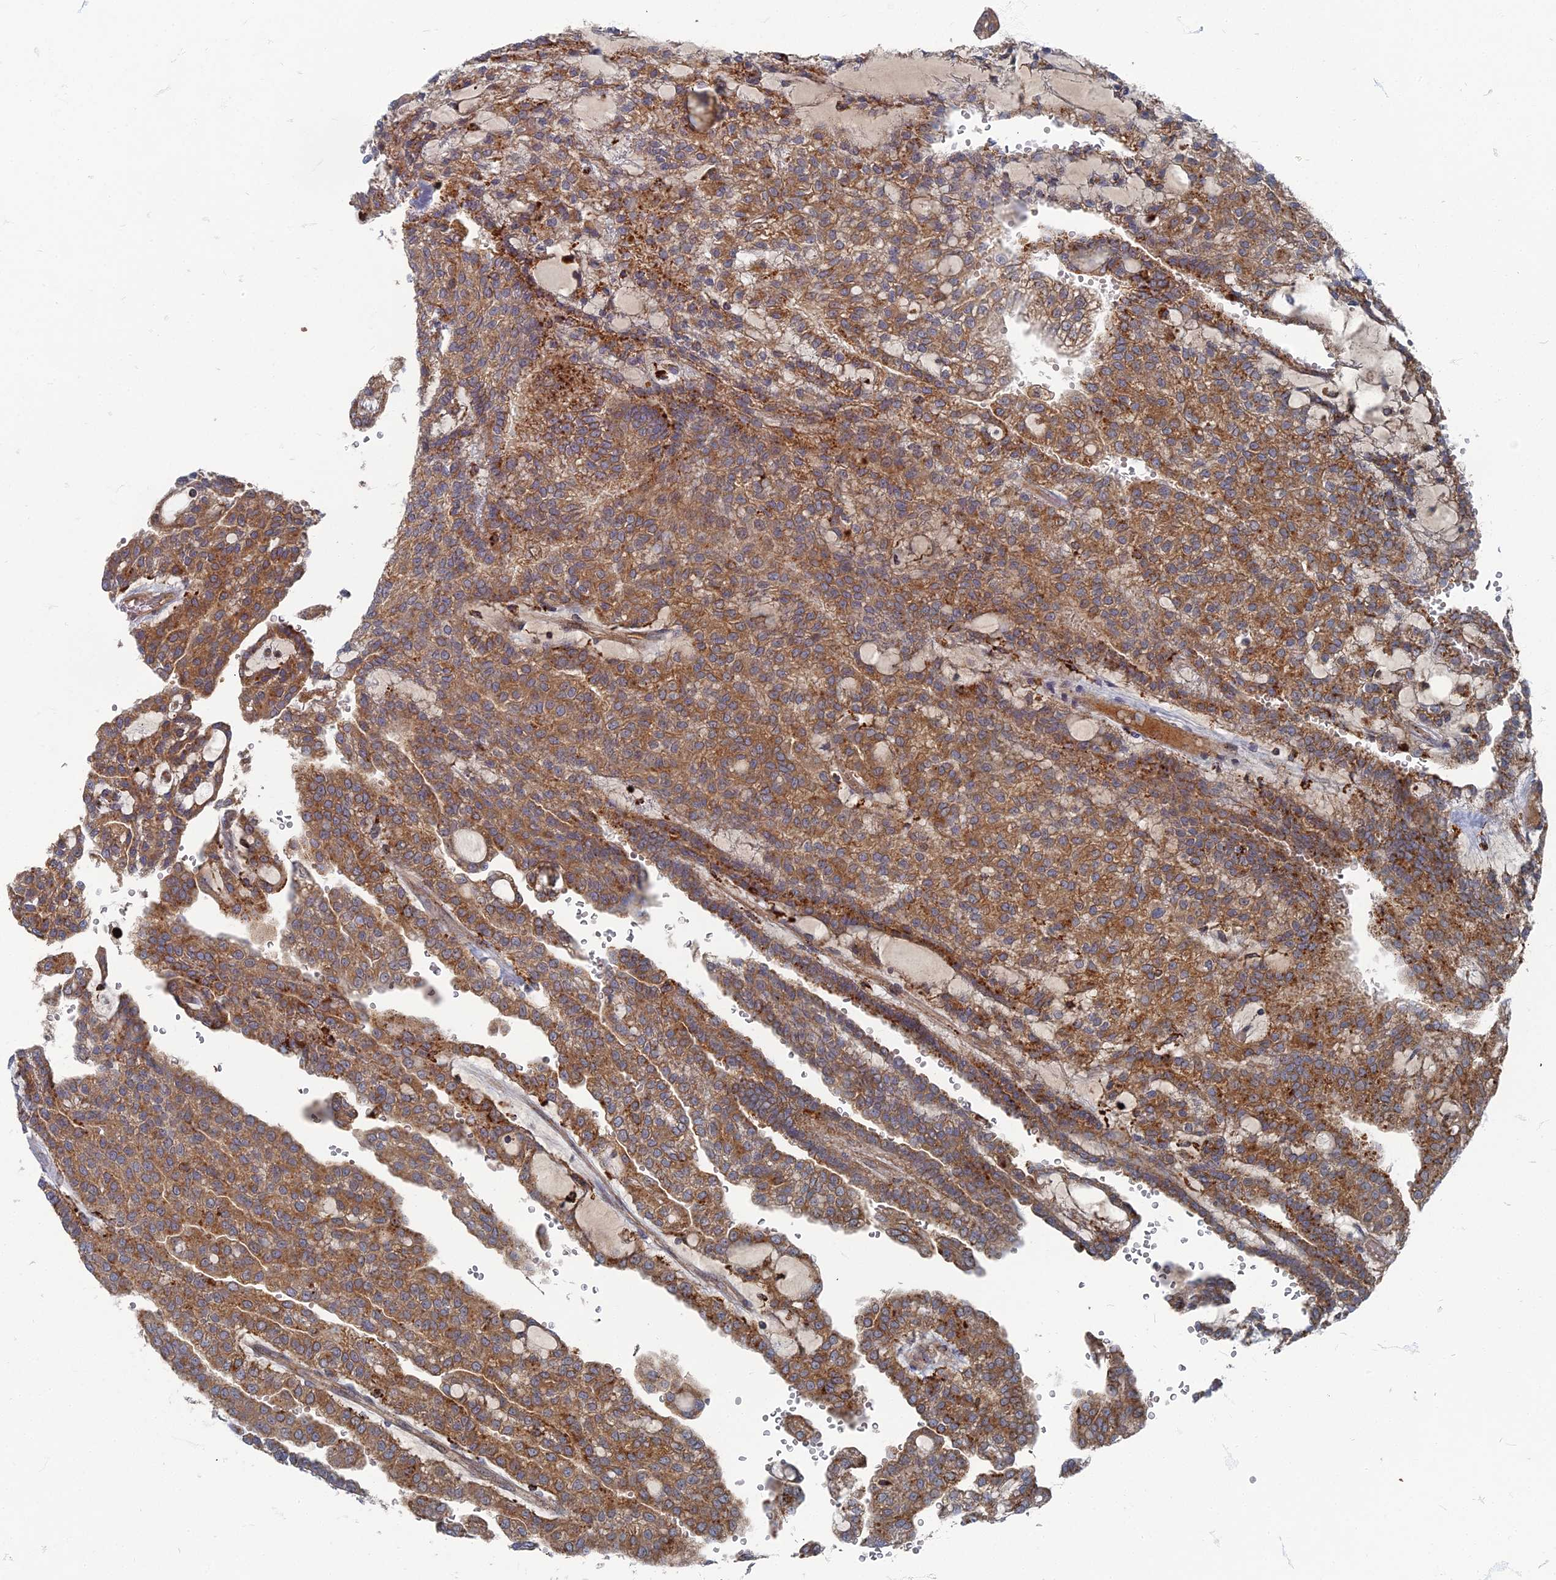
{"staining": {"intensity": "moderate", "quantity": ">75%", "location": "cytoplasmic/membranous"}, "tissue": "renal cancer", "cell_type": "Tumor cells", "image_type": "cancer", "snomed": [{"axis": "morphology", "description": "Adenocarcinoma, NOS"}, {"axis": "topography", "description": "Kidney"}], "caption": "Immunohistochemistry (IHC) image of renal adenocarcinoma stained for a protein (brown), which demonstrates medium levels of moderate cytoplasmic/membranous positivity in approximately >75% of tumor cells.", "gene": "PPCDC", "patient": {"sex": "male", "age": 63}}